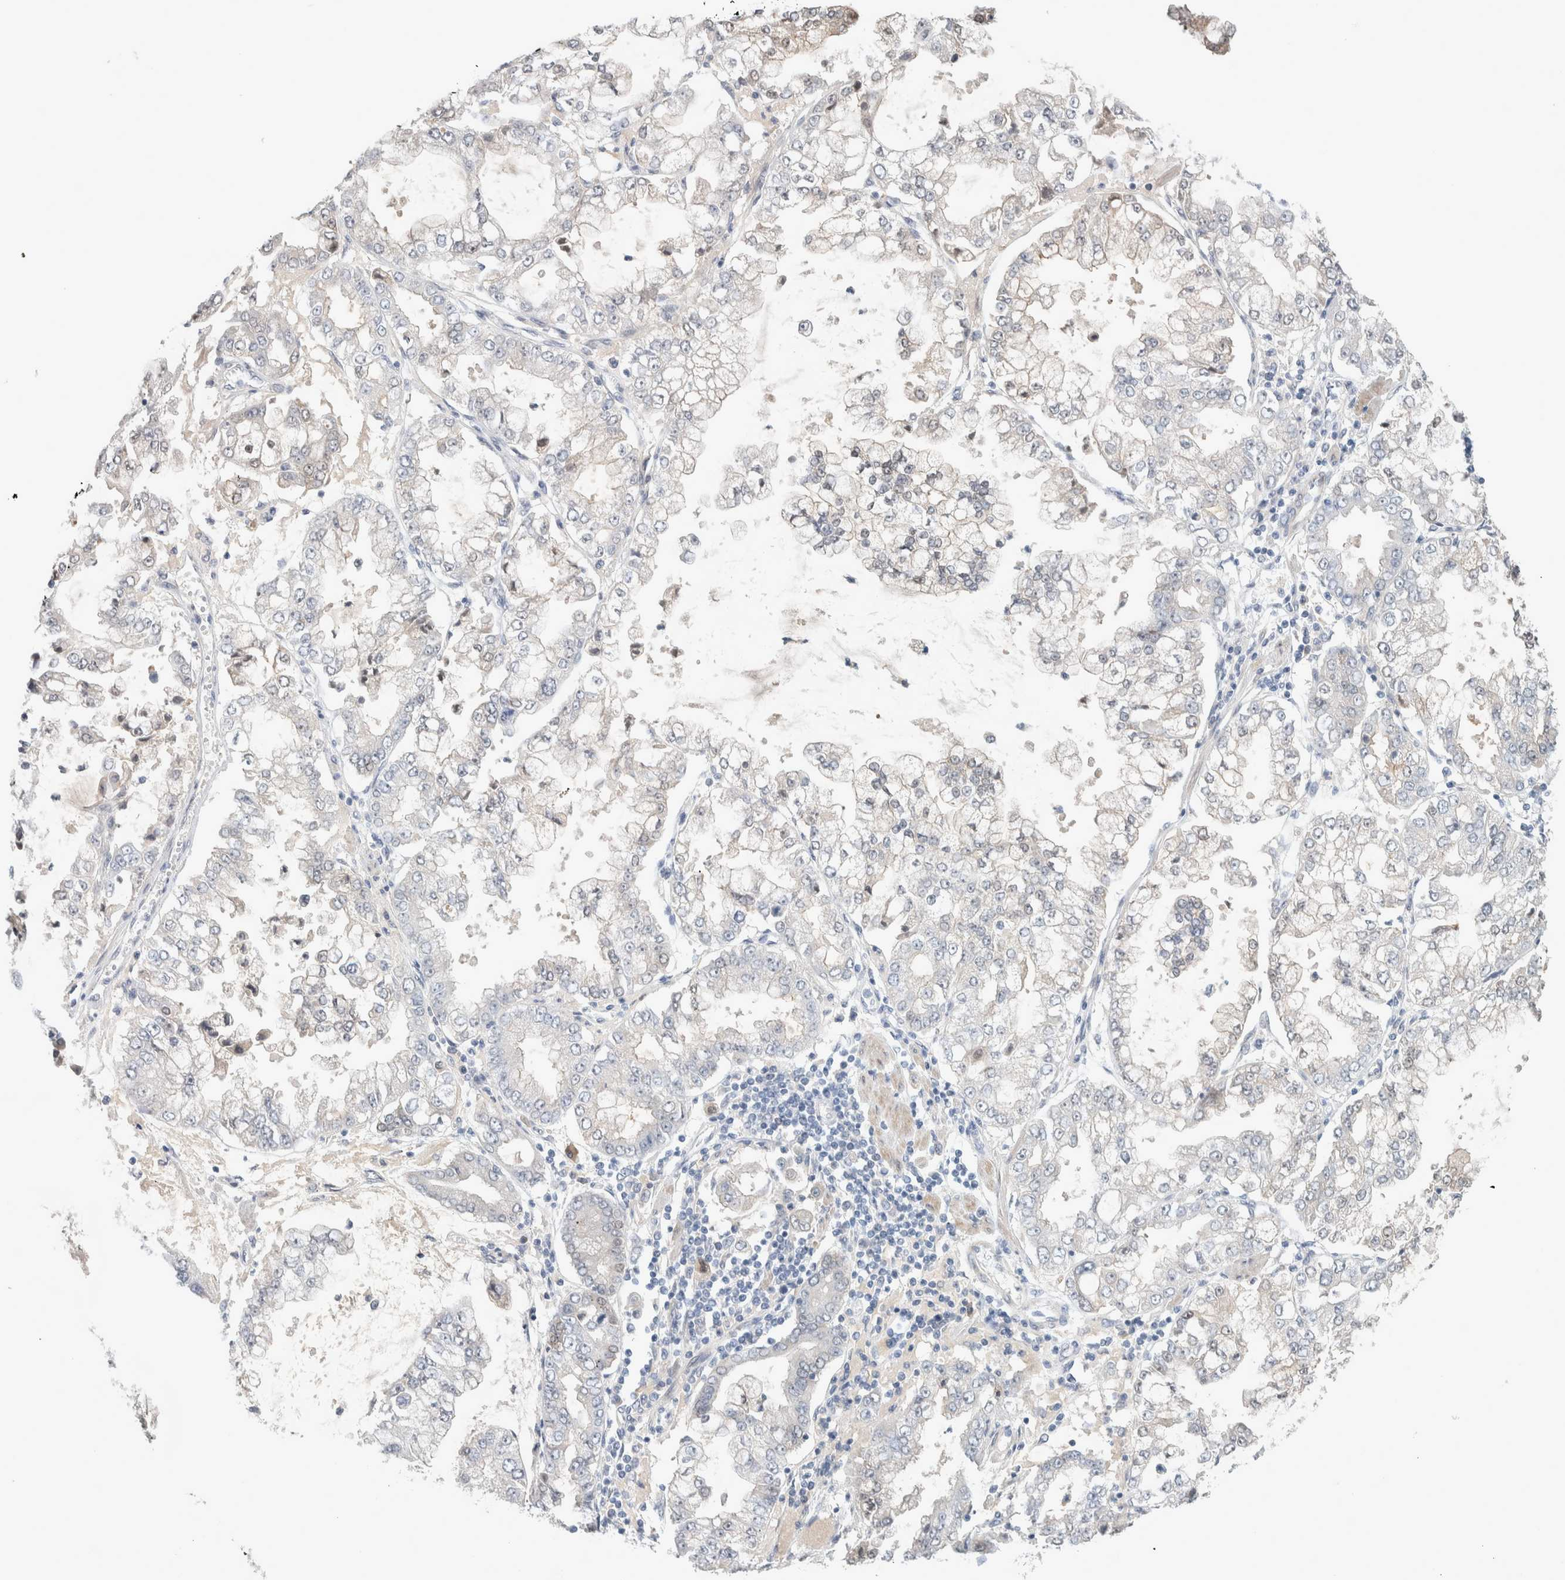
{"staining": {"intensity": "negative", "quantity": "none", "location": "none"}, "tissue": "stomach cancer", "cell_type": "Tumor cells", "image_type": "cancer", "snomed": [{"axis": "morphology", "description": "Adenocarcinoma, NOS"}, {"axis": "topography", "description": "Stomach"}], "caption": "Immunohistochemistry (IHC) micrograph of neoplastic tissue: adenocarcinoma (stomach) stained with DAB demonstrates no significant protein expression in tumor cells. (DAB immunohistochemistry, high magnification).", "gene": "DEPTOR", "patient": {"sex": "male", "age": 76}}